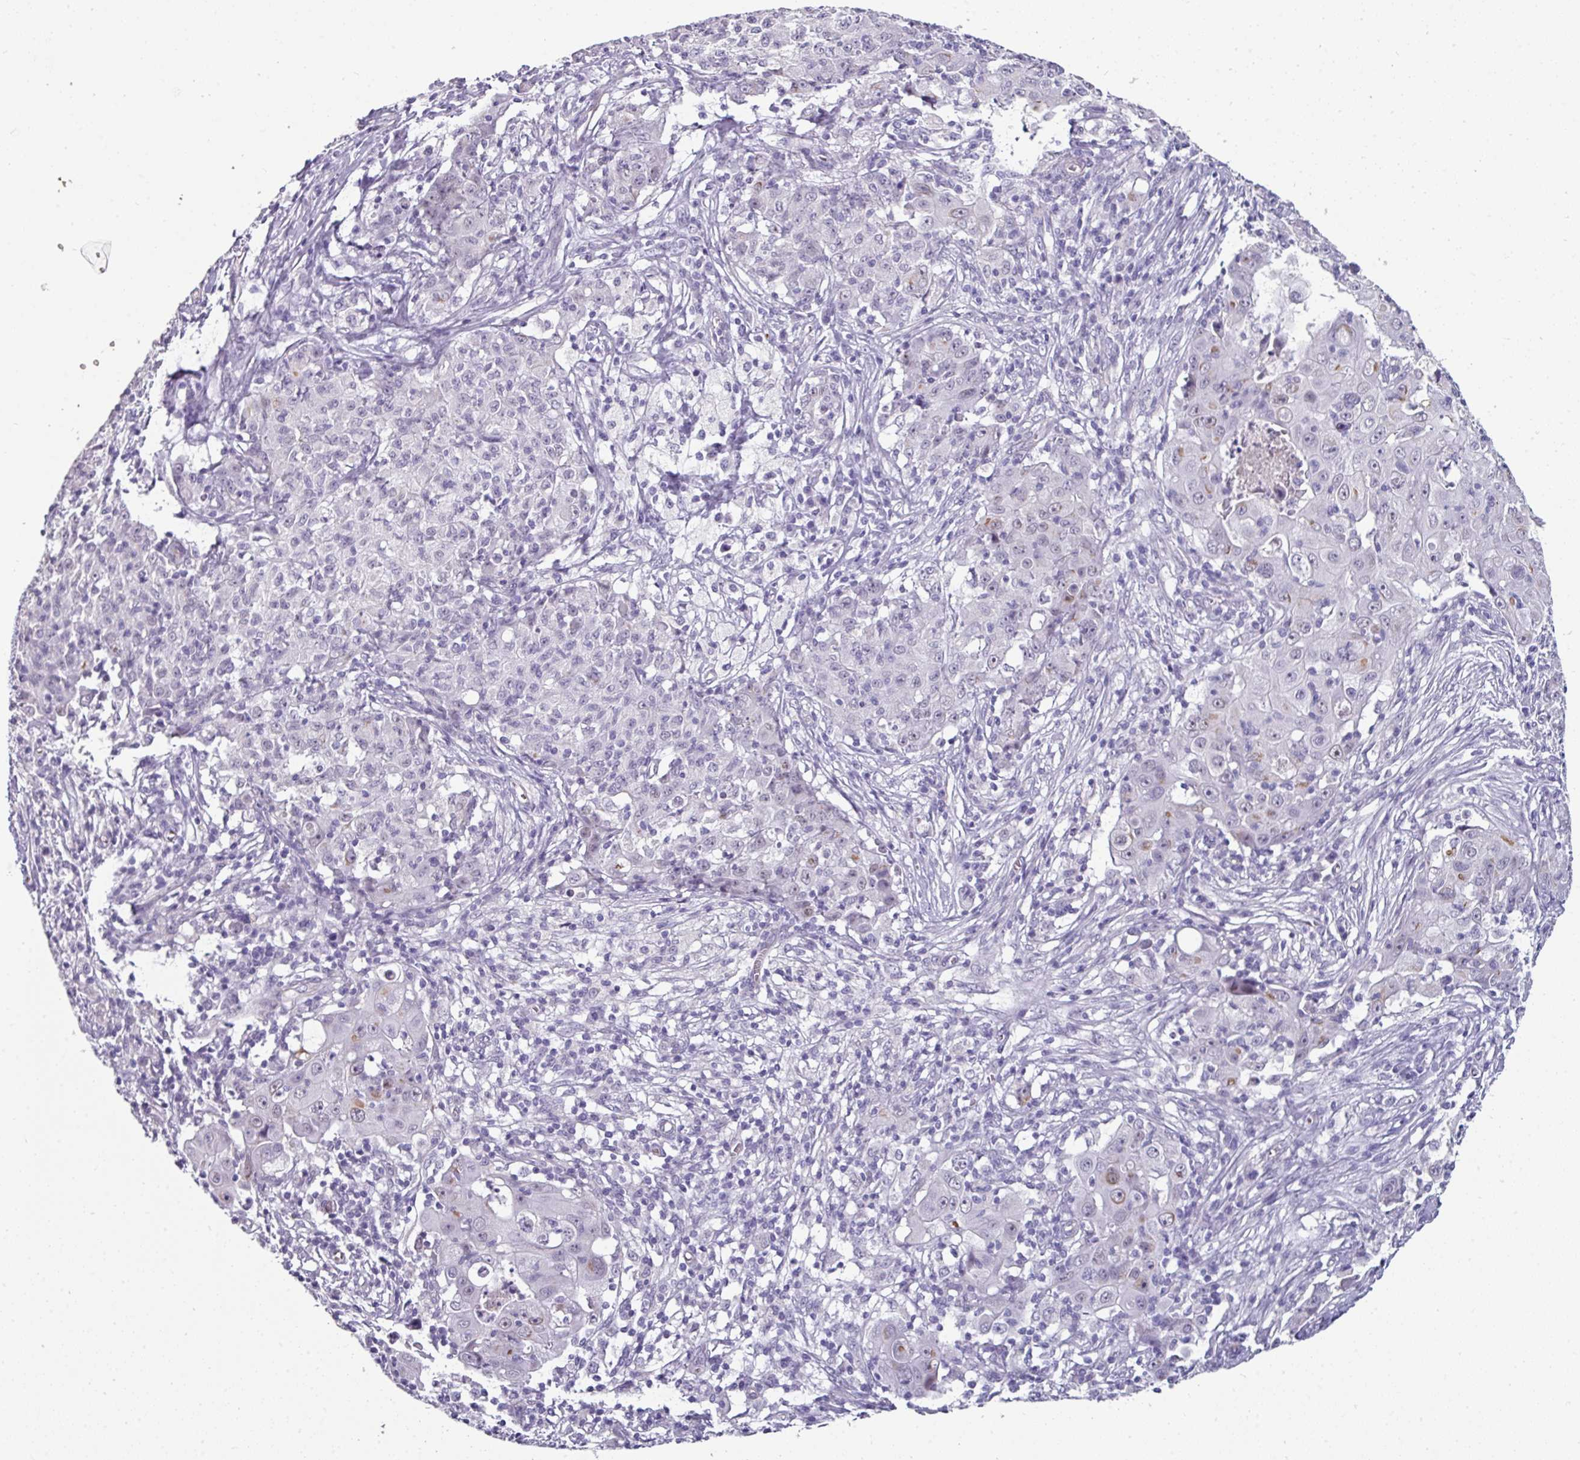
{"staining": {"intensity": "negative", "quantity": "none", "location": "none"}, "tissue": "ovarian cancer", "cell_type": "Tumor cells", "image_type": "cancer", "snomed": [{"axis": "morphology", "description": "Carcinoma, endometroid"}, {"axis": "topography", "description": "Ovary"}], "caption": "This is a micrograph of IHC staining of ovarian cancer (endometroid carcinoma), which shows no expression in tumor cells.", "gene": "EYA3", "patient": {"sex": "female", "age": 42}}